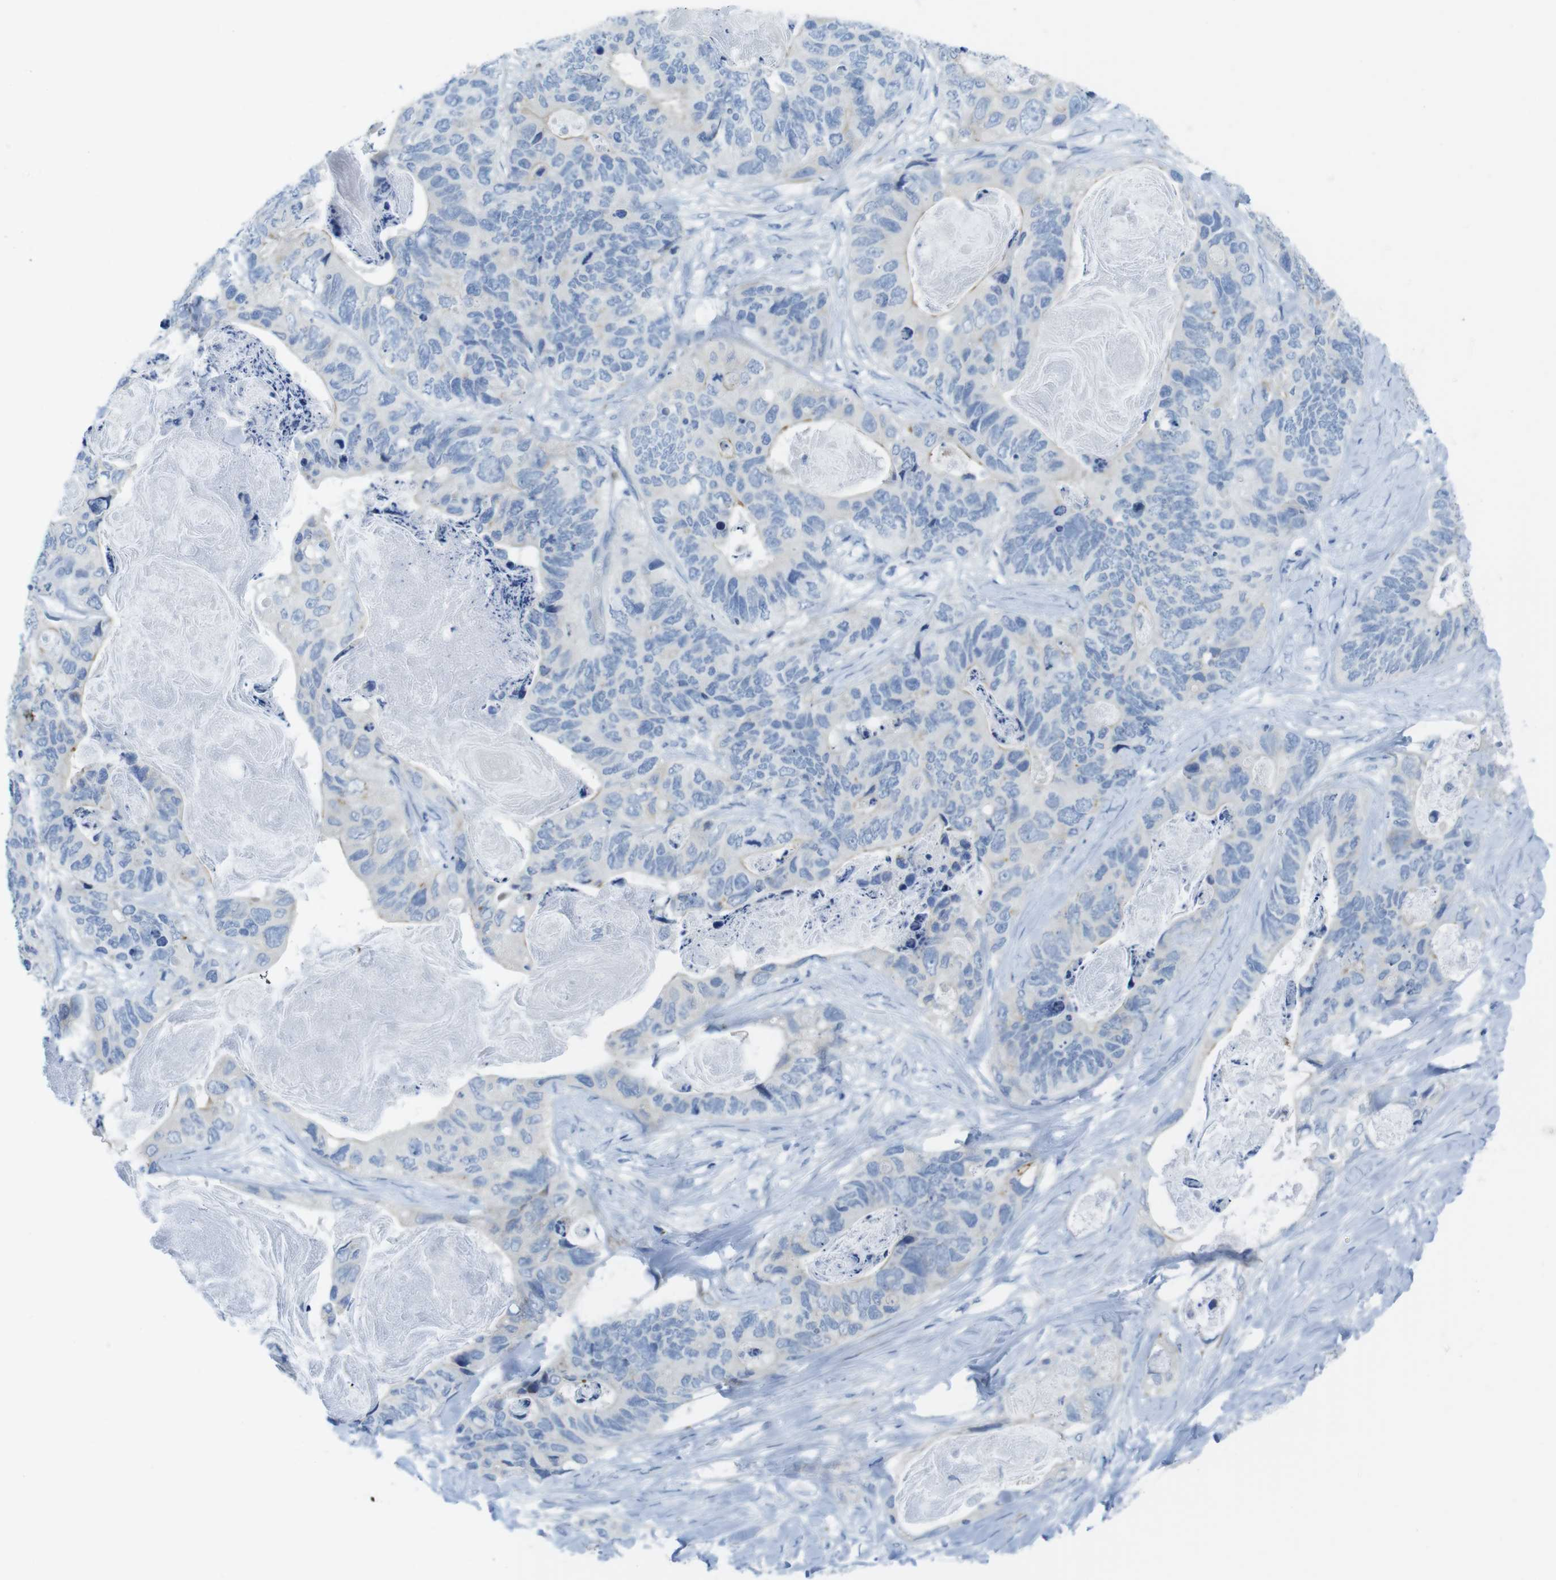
{"staining": {"intensity": "negative", "quantity": "none", "location": "none"}, "tissue": "stomach cancer", "cell_type": "Tumor cells", "image_type": "cancer", "snomed": [{"axis": "morphology", "description": "Adenocarcinoma, NOS"}, {"axis": "topography", "description": "Stomach"}], "caption": "Immunohistochemistry (IHC) image of neoplastic tissue: human stomach adenocarcinoma stained with DAB exhibits no significant protein positivity in tumor cells.", "gene": "ASIC5", "patient": {"sex": "female", "age": 89}}